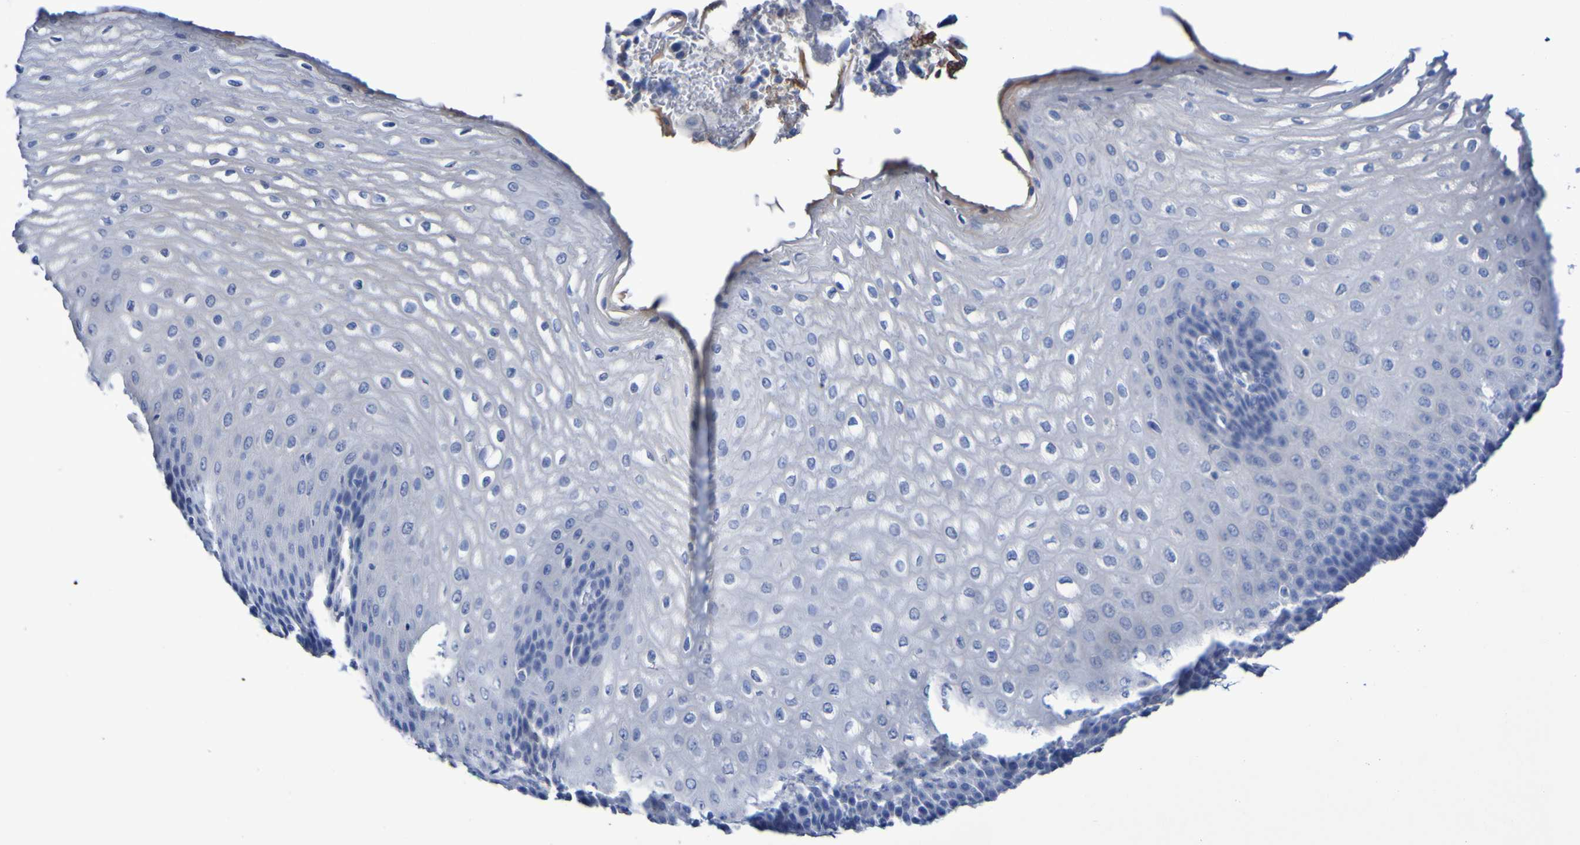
{"staining": {"intensity": "negative", "quantity": "none", "location": "none"}, "tissue": "esophagus", "cell_type": "Squamous epithelial cells", "image_type": "normal", "snomed": [{"axis": "morphology", "description": "Normal tissue, NOS"}, {"axis": "topography", "description": "Esophagus"}], "caption": "This histopathology image is of normal esophagus stained with immunohistochemistry to label a protein in brown with the nuclei are counter-stained blue. There is no expression in squamous epithelial cells.", "gene": "SGCB", "patient": {"sex": "male", "age": 54}}